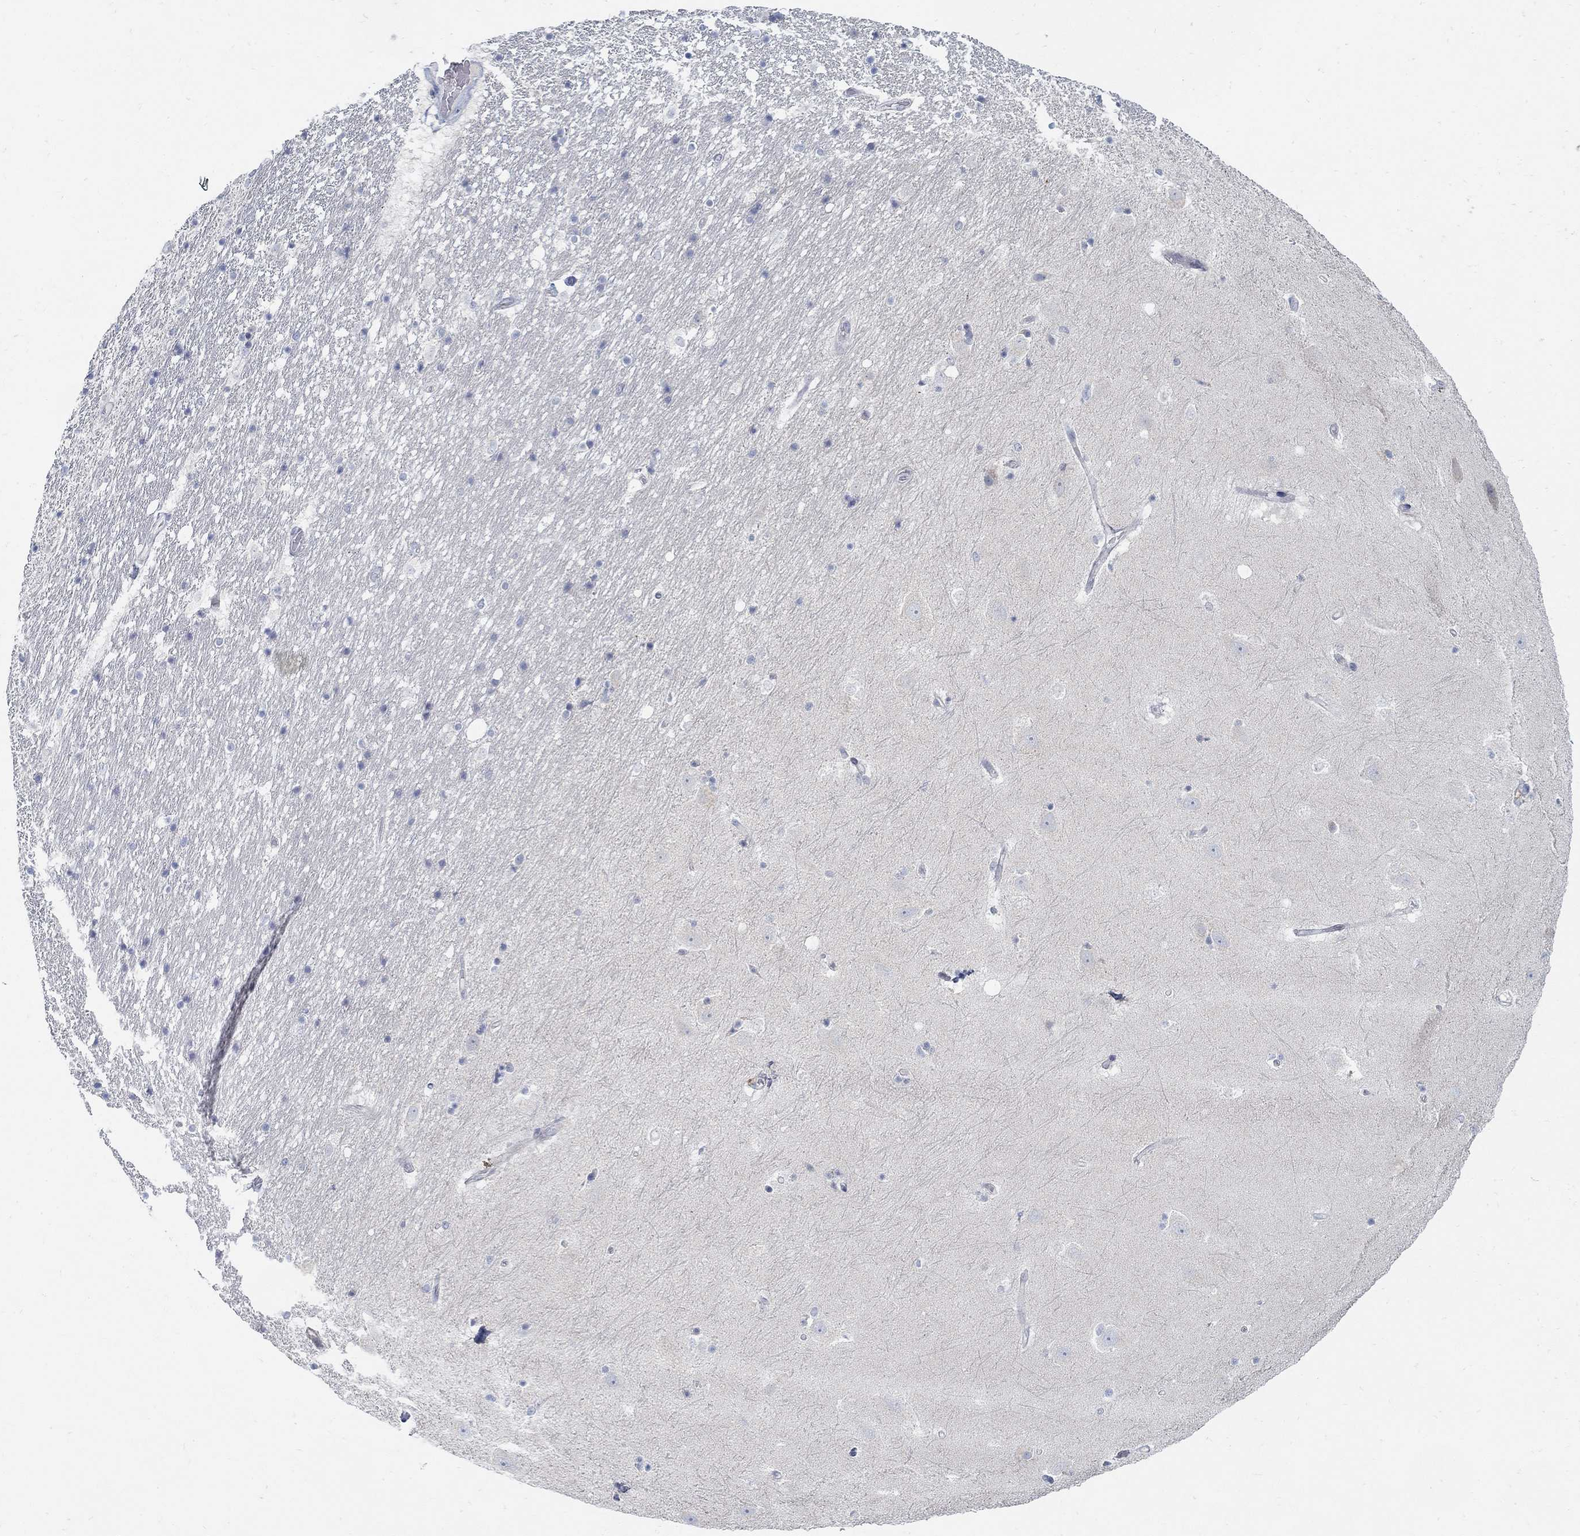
{"staining": {"intensity": "negative", "quantity": "none", "location": "none"}, "tissue": "hippocampus", "cell_type": "Glial cells", "image_type": "normal", "snomed": [{"axis": "morphology", "description": "Normal tissue, NOS"}, {"axis": "topography", "description": "Hippocampus"}], "caption": "Glial cells show no significant protein positivity in benign hippocampus. Brightfield microscopy of IHC stained with DAB (3,3'-diaminobenzidine) (brown) and hematoxylin (blue), captured at high magnification.", "gene": "ANO7", "patient": {"sex": "male", "age": 49}}